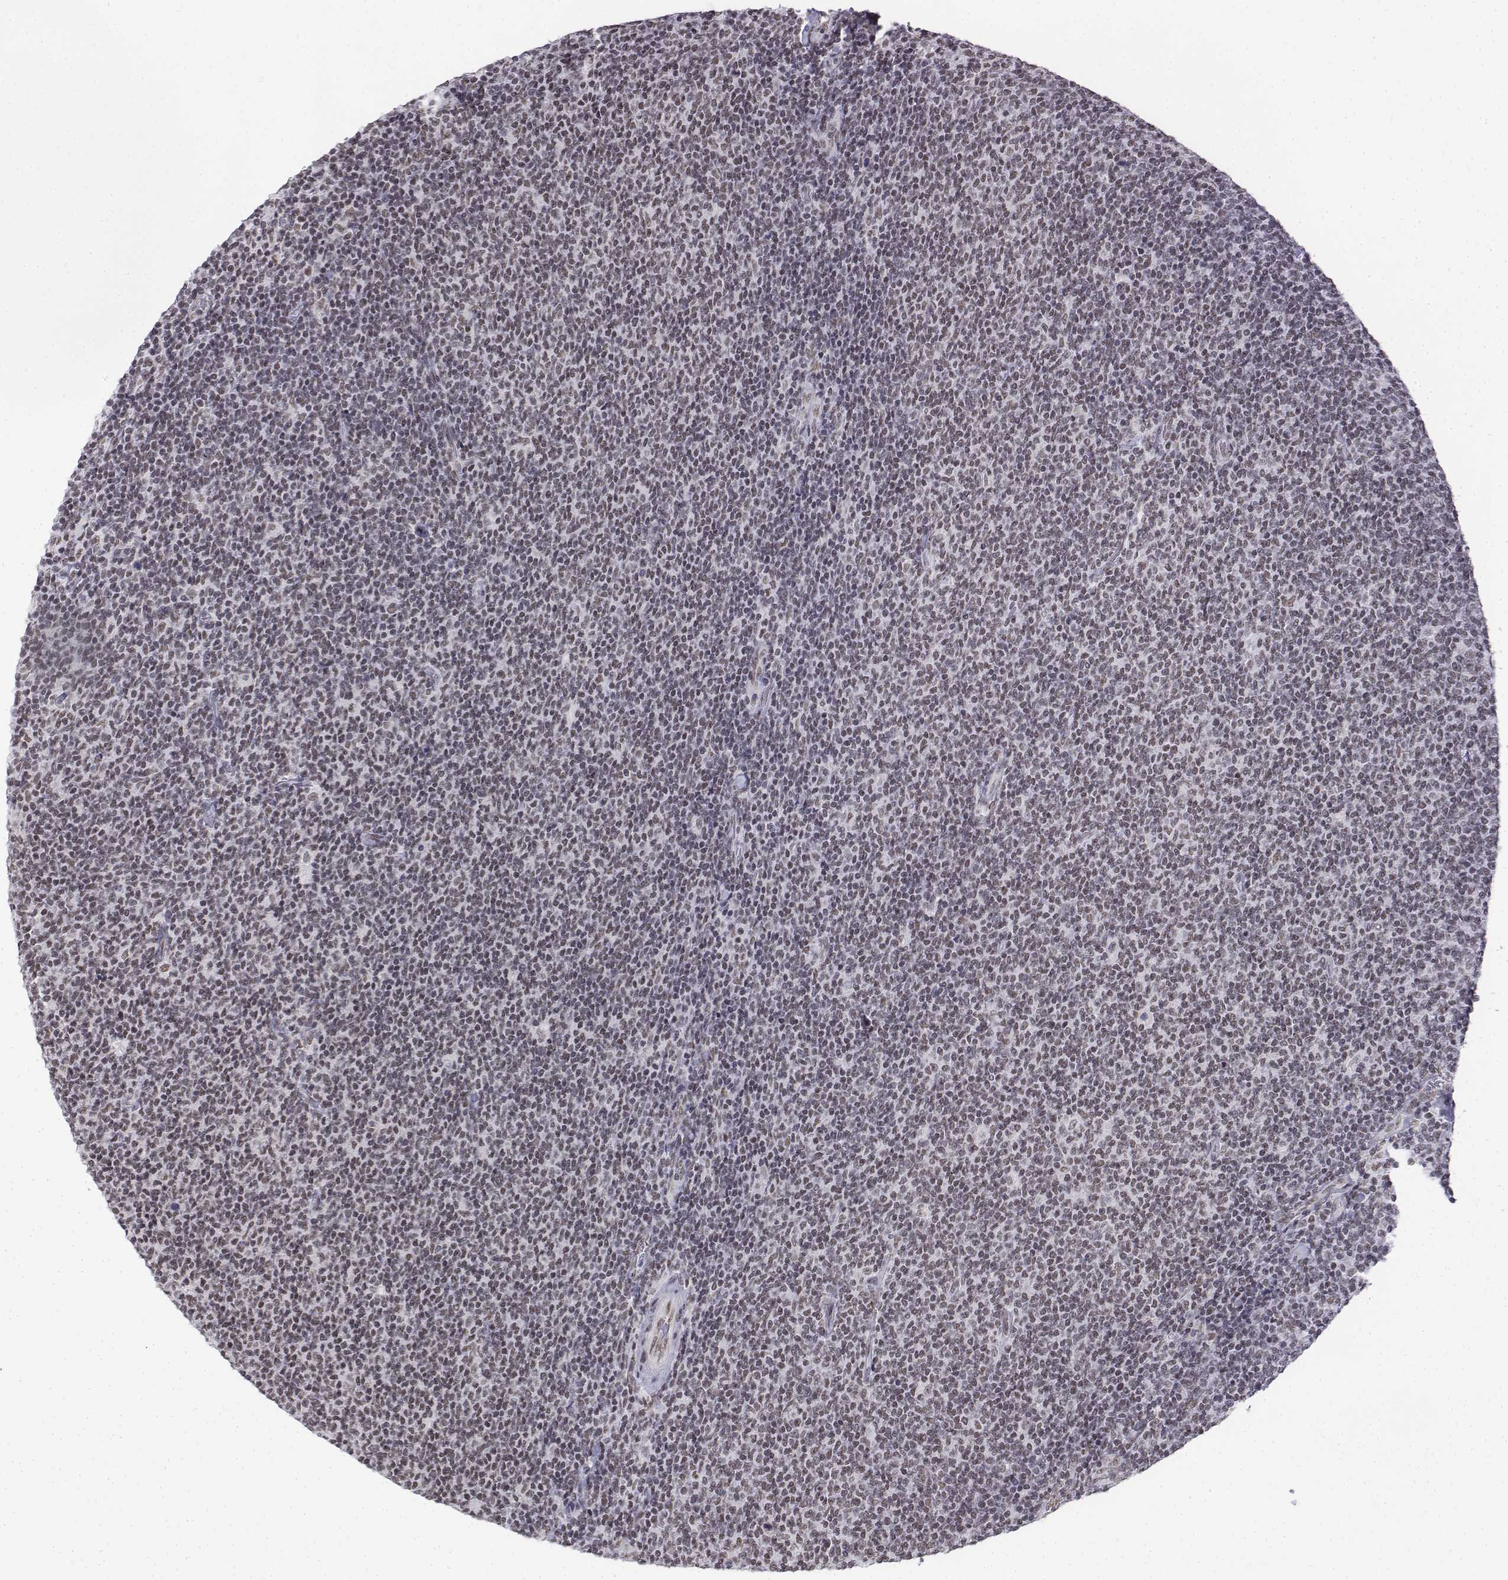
{"staining": {"intensity": "weak", "quantity": ">75%", "location": "nuclear"}, "tissue": "lymphoma", "cell_type": "Tumor cells", "image_type": "cancer", "snomed": [{"axis": "morphology", "description": "Malignant lymphoma, non-Hodgkin's type, Low grade"}, {"axis": "topography", "description": "Lymph node"}], "caption": "Immunohistochemistry (IHC) of low-grade malignant lymphoma, non-Hodgkin's type displays low levels of weak nuclear staining in approximately >75% of tumor cells.", "gene": "SETD1A", "patient": {"sex": "male", "age": 52}}